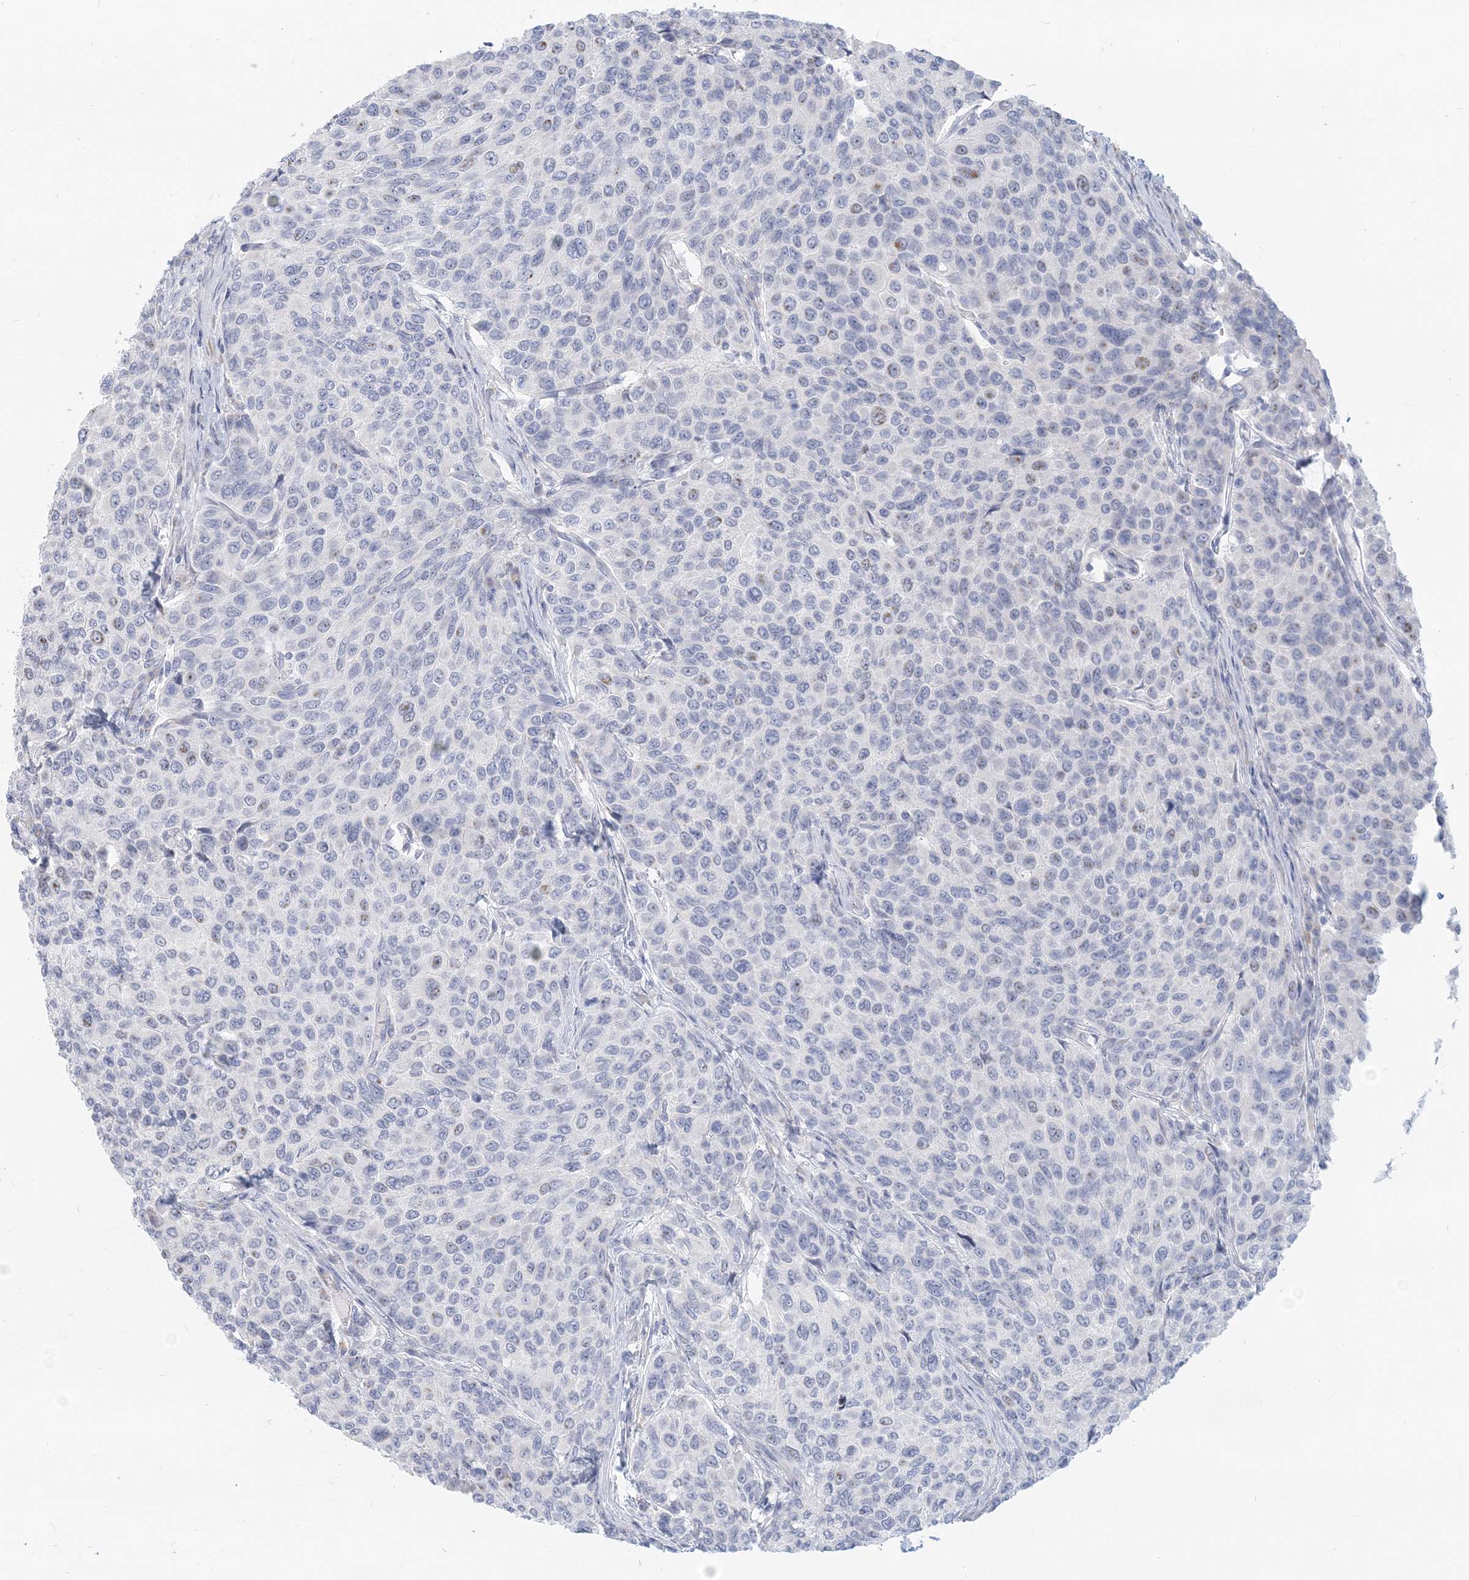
{"staining": {"intensity": "negative", "quantity": "none", "location": "none"}, "tissue": "breast cancer", "cell_type": "Tumor cells", "image_type": "cancer", "snomed": [{"axis": "morphology", "description": "Duct carcinoma"}, {"axis": "topography", "description": "Breast"}], "caption": "Tumor cells are negative for brown protein staining in breast cancer.", "gene": "CSN1S1", "patient": {"sex": "female", "age": 55}}